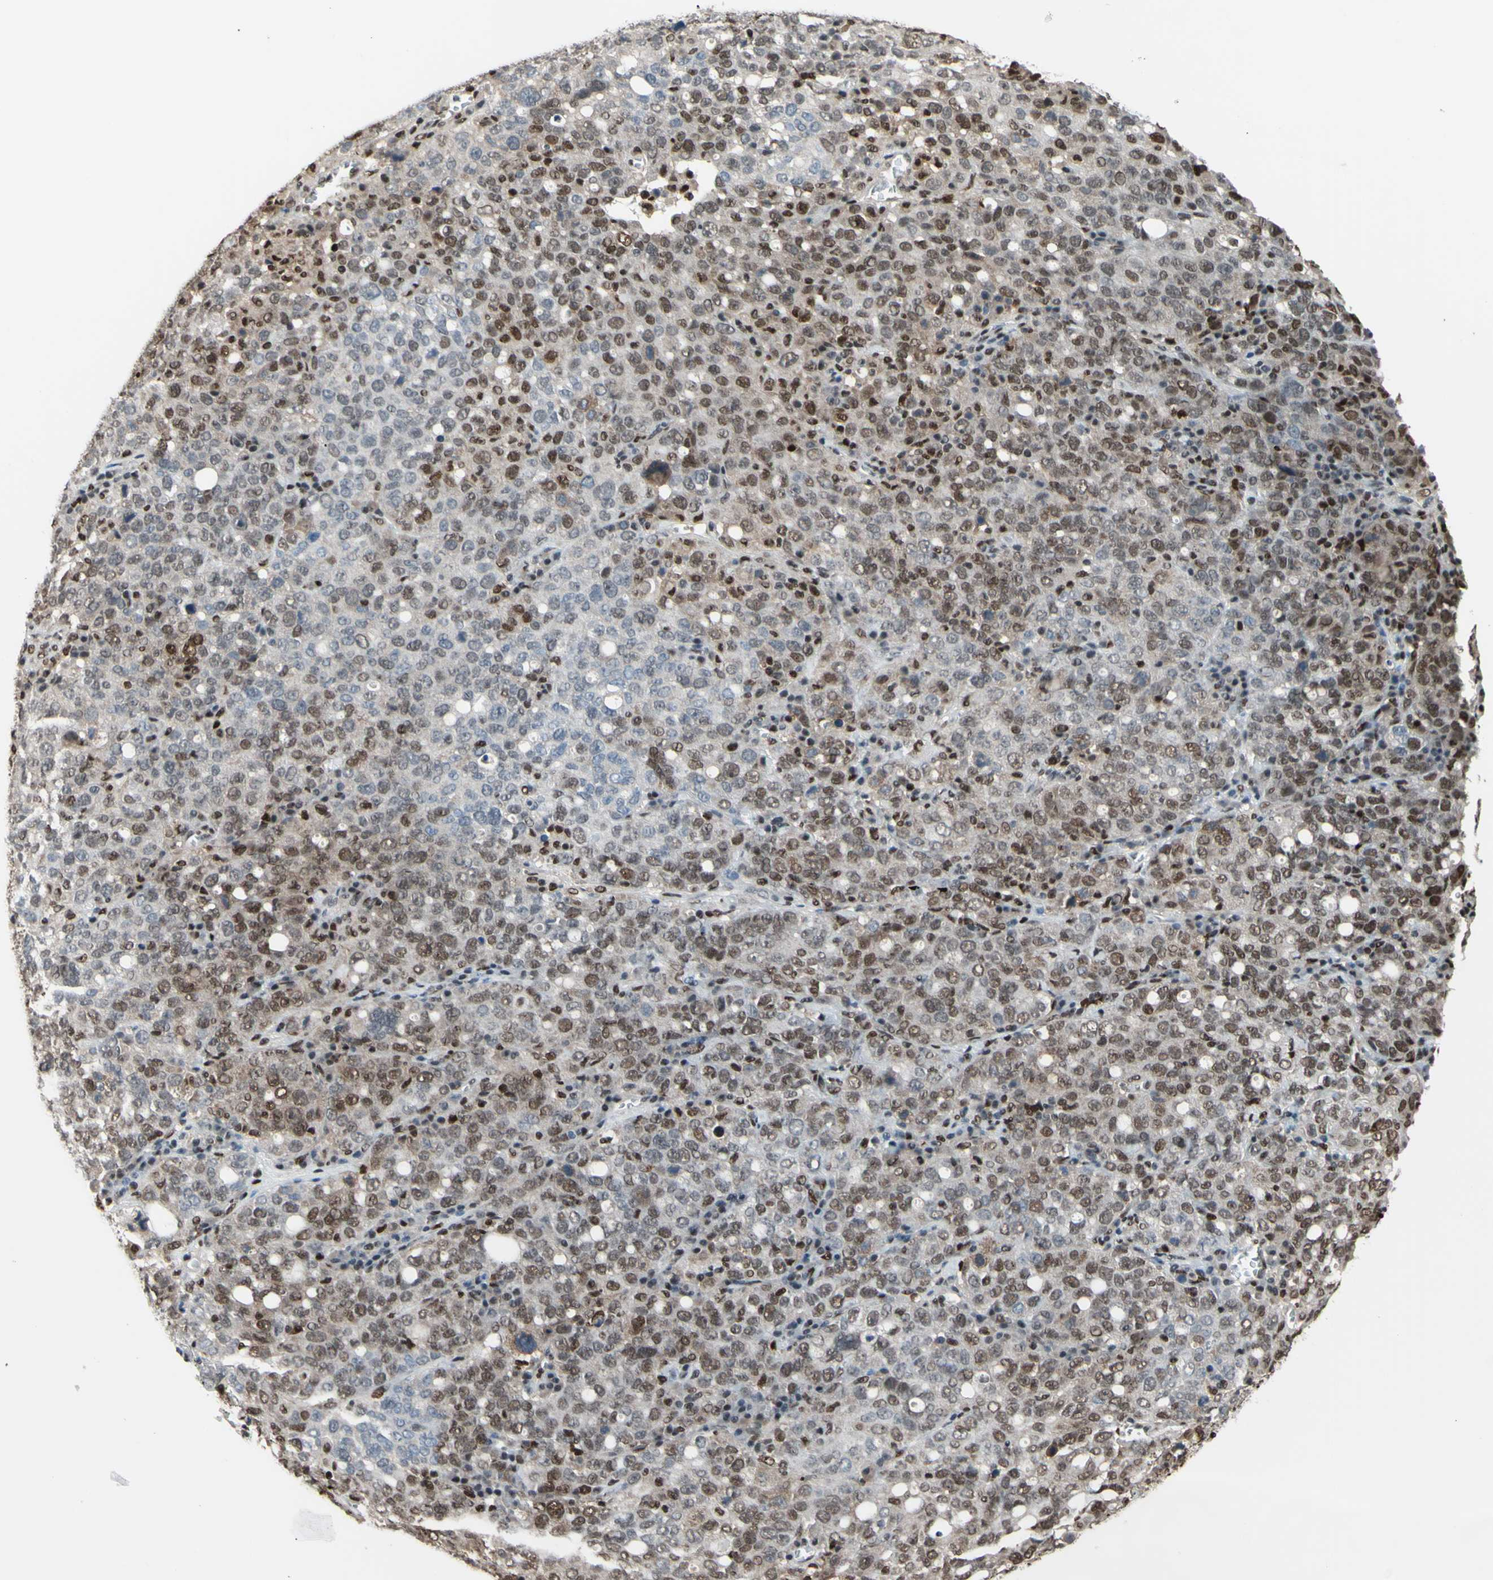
{"staining": {"intensity": "weak", "quantity": "25%-75%", "location": "cytoplasmic/membranous,nuclear"}, "tissue": "ovarian cancer", "cell_type": "Tumor cells", "image_type": "cancer", "snomed": [{"axis": "morphology", "description": "Carcinoma, endometroid"}, {"axis": "topography", "description": "Ovary"}], "caption": "Ovarian endometroid carcinoma stained for a protein reveals weak cytoplasmic/membranous and nuclear positivity in tumor cells.", "gene": "FKBP5", "patient": {"sex": "female", "age": 62}}